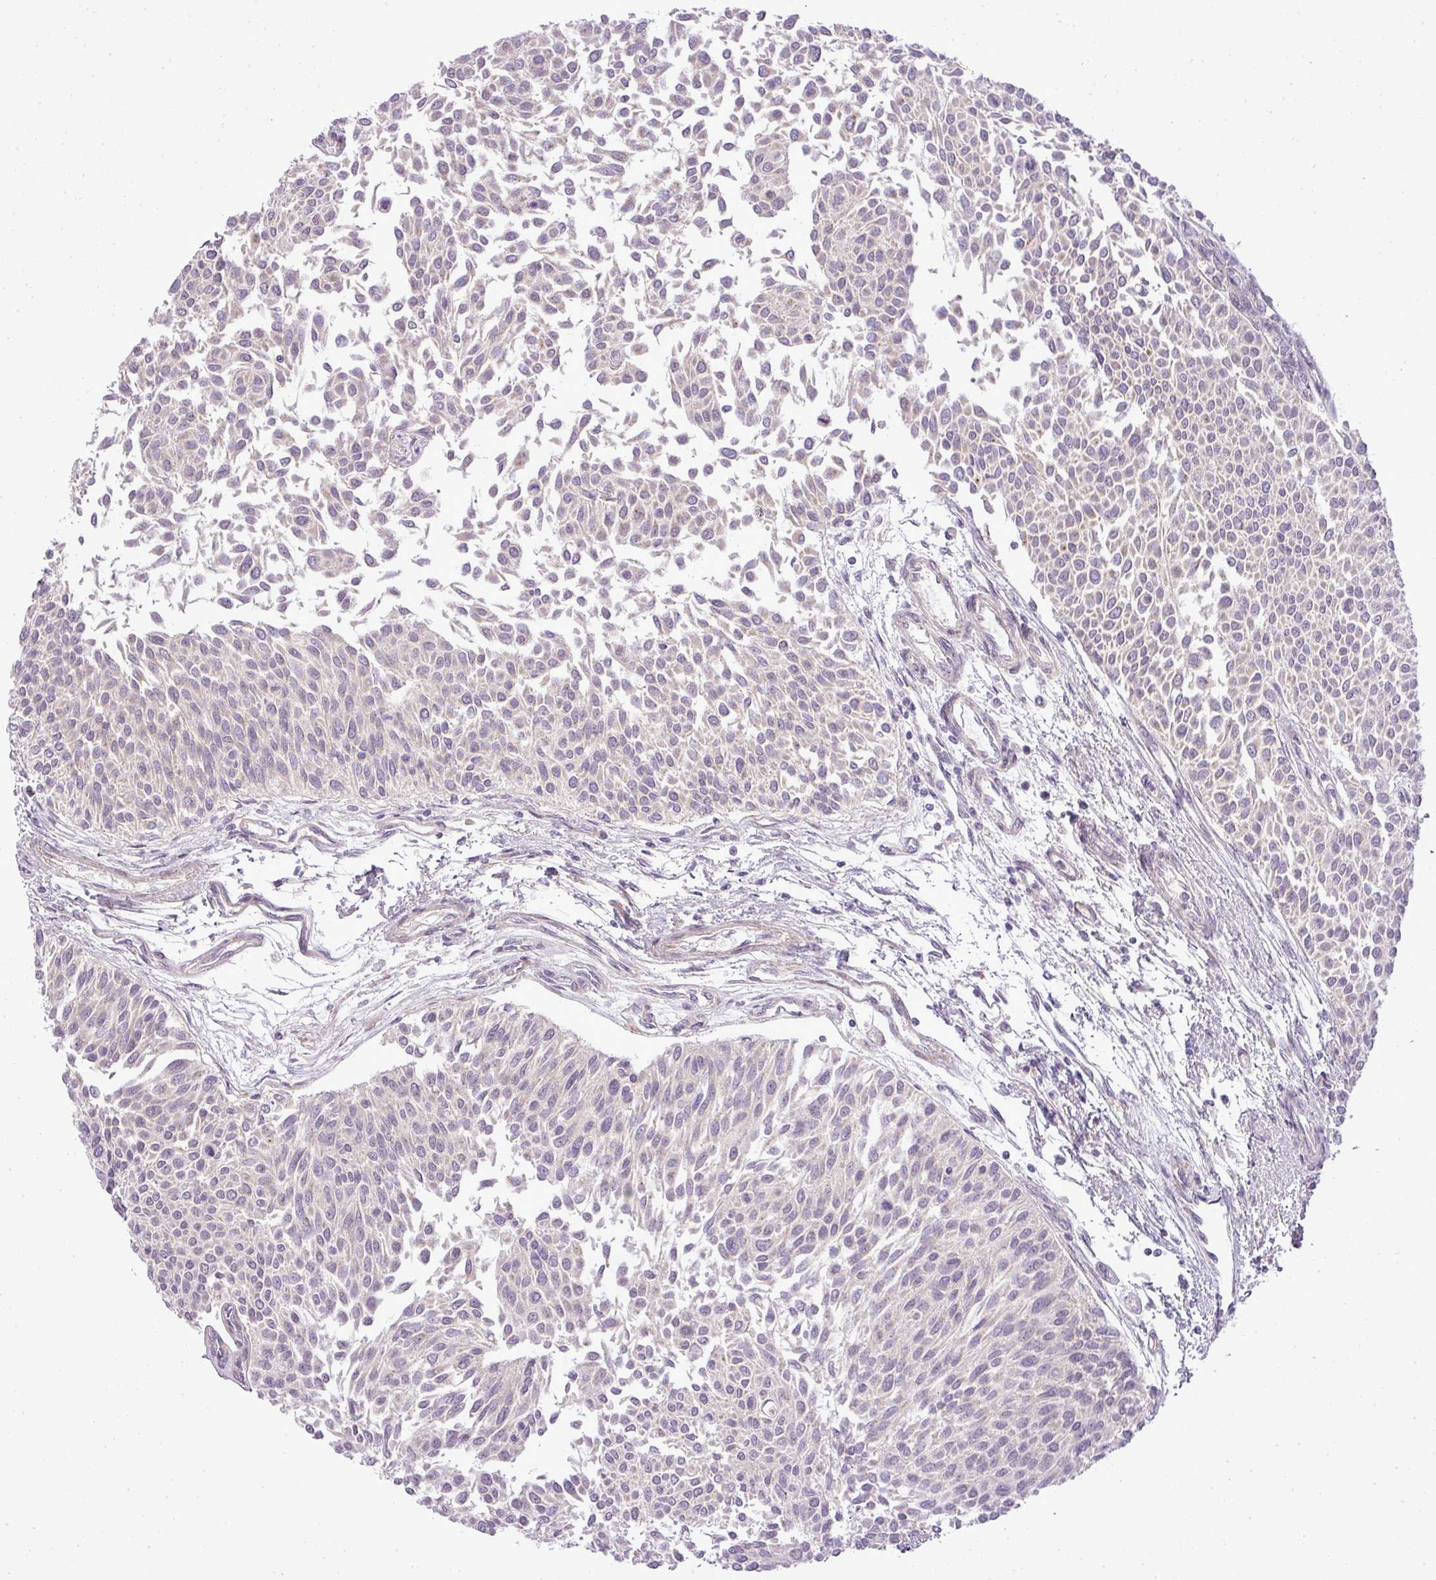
{"staining": {"intensity": "negative", "quantity": "none", "location": "none"}, "tissue": "urothelial cancer", "cell_type": "Tumor cells", "image_type": "cancer", "snomed": [{"axis": "morphology", "description": "Urothelial carcinoma, NOS"}, {"axis": "topography", "description": "Urinary bladder"}], "caption": "A high-resolution micrograph shows immunohistochemistry staining of transitional cell carcinoma, which exhibits no significant staining in tumor cells.", "gene": "ZDHHC1", "patient": {"sex": "male", "age": 55}}